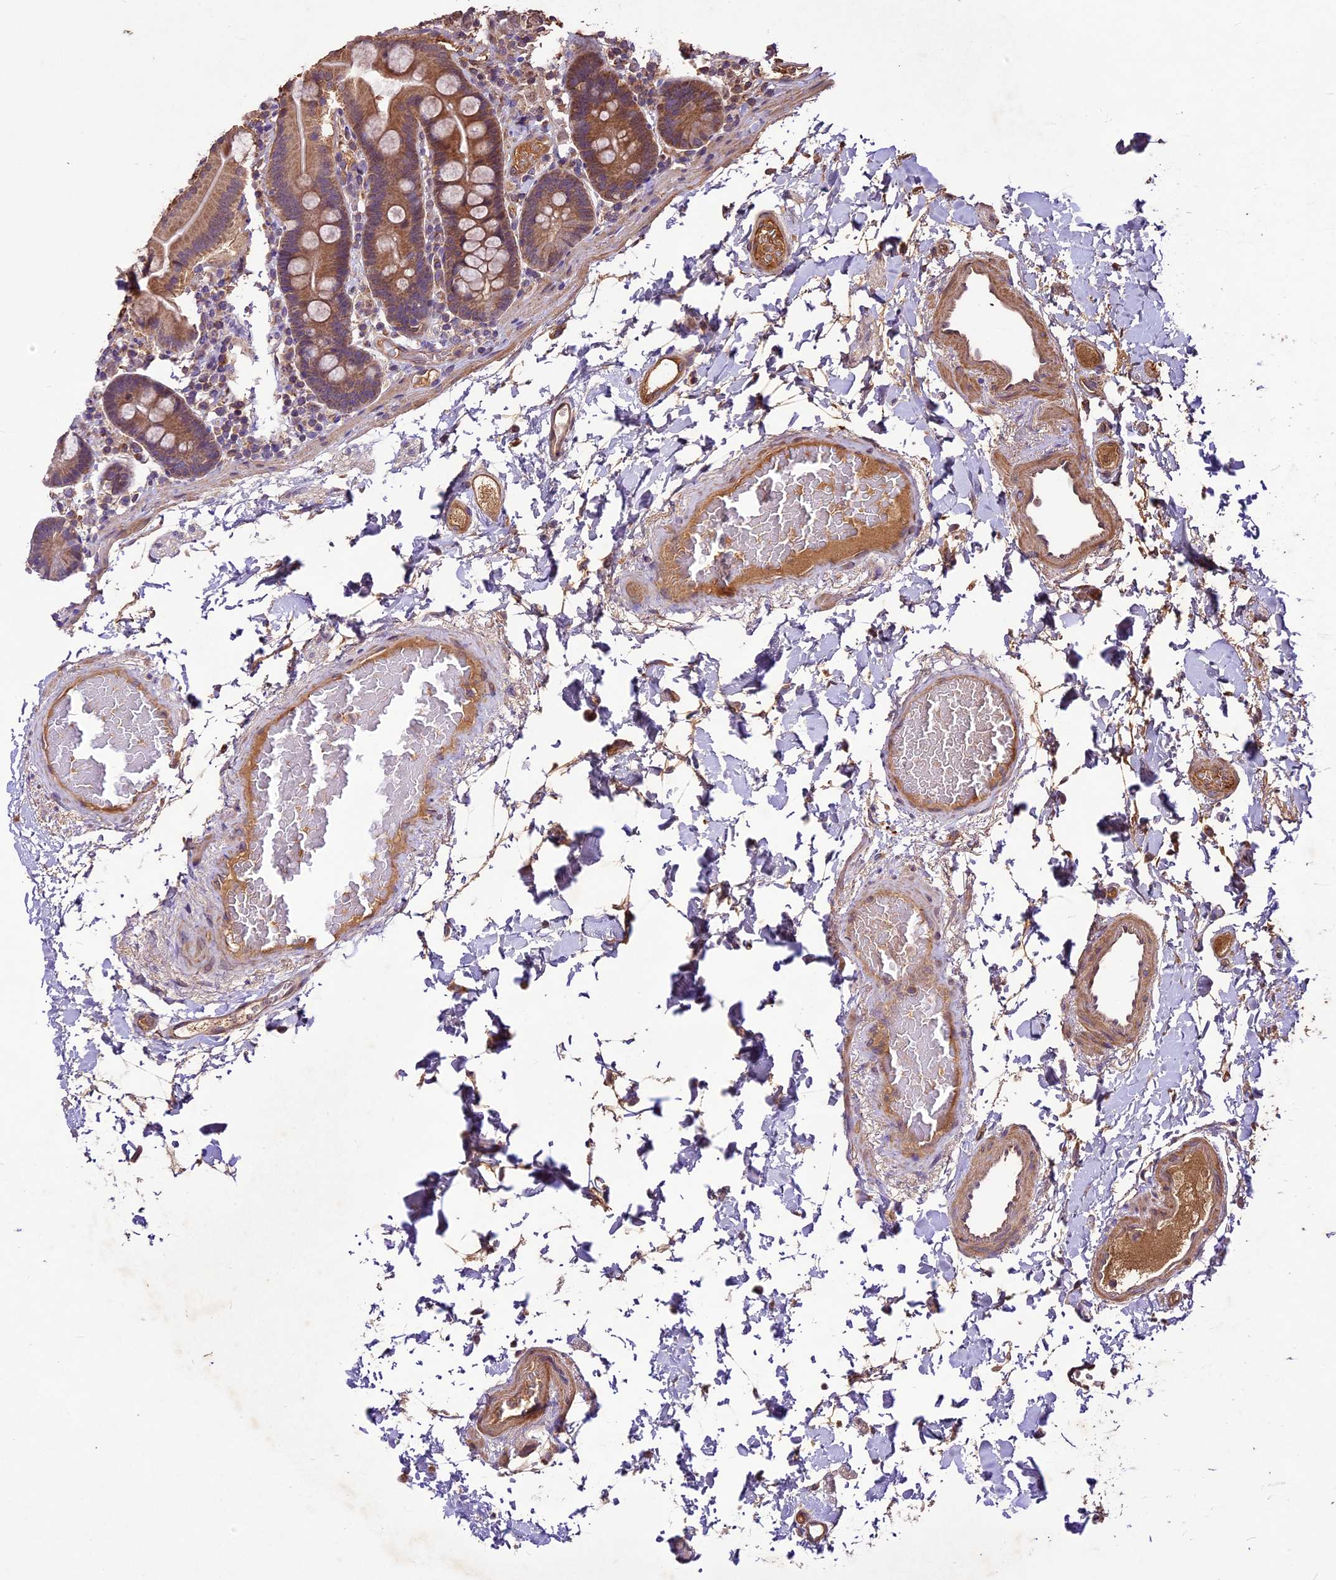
{"staining": {"intensity": "strong", "quantity": ">75%", "location": "cytoplasmic/membranous"}, "tissue": "duodenum", "cell_type": "Glandular cells", "image_type": "normal", "snomed": [{"axis": "morphology", "description": "Normal tissue, NOS"}, {"axis": "topography", "description": "Duodenum"}], "caption": "Brown immunohistochemical staining in unremarkable human duodenum reveals strong cytoplasmic/membranous expression in approximately >75% of glandular cells.", "gene": "CRLF1", "patient": {"sex": "male", "age": 55}}